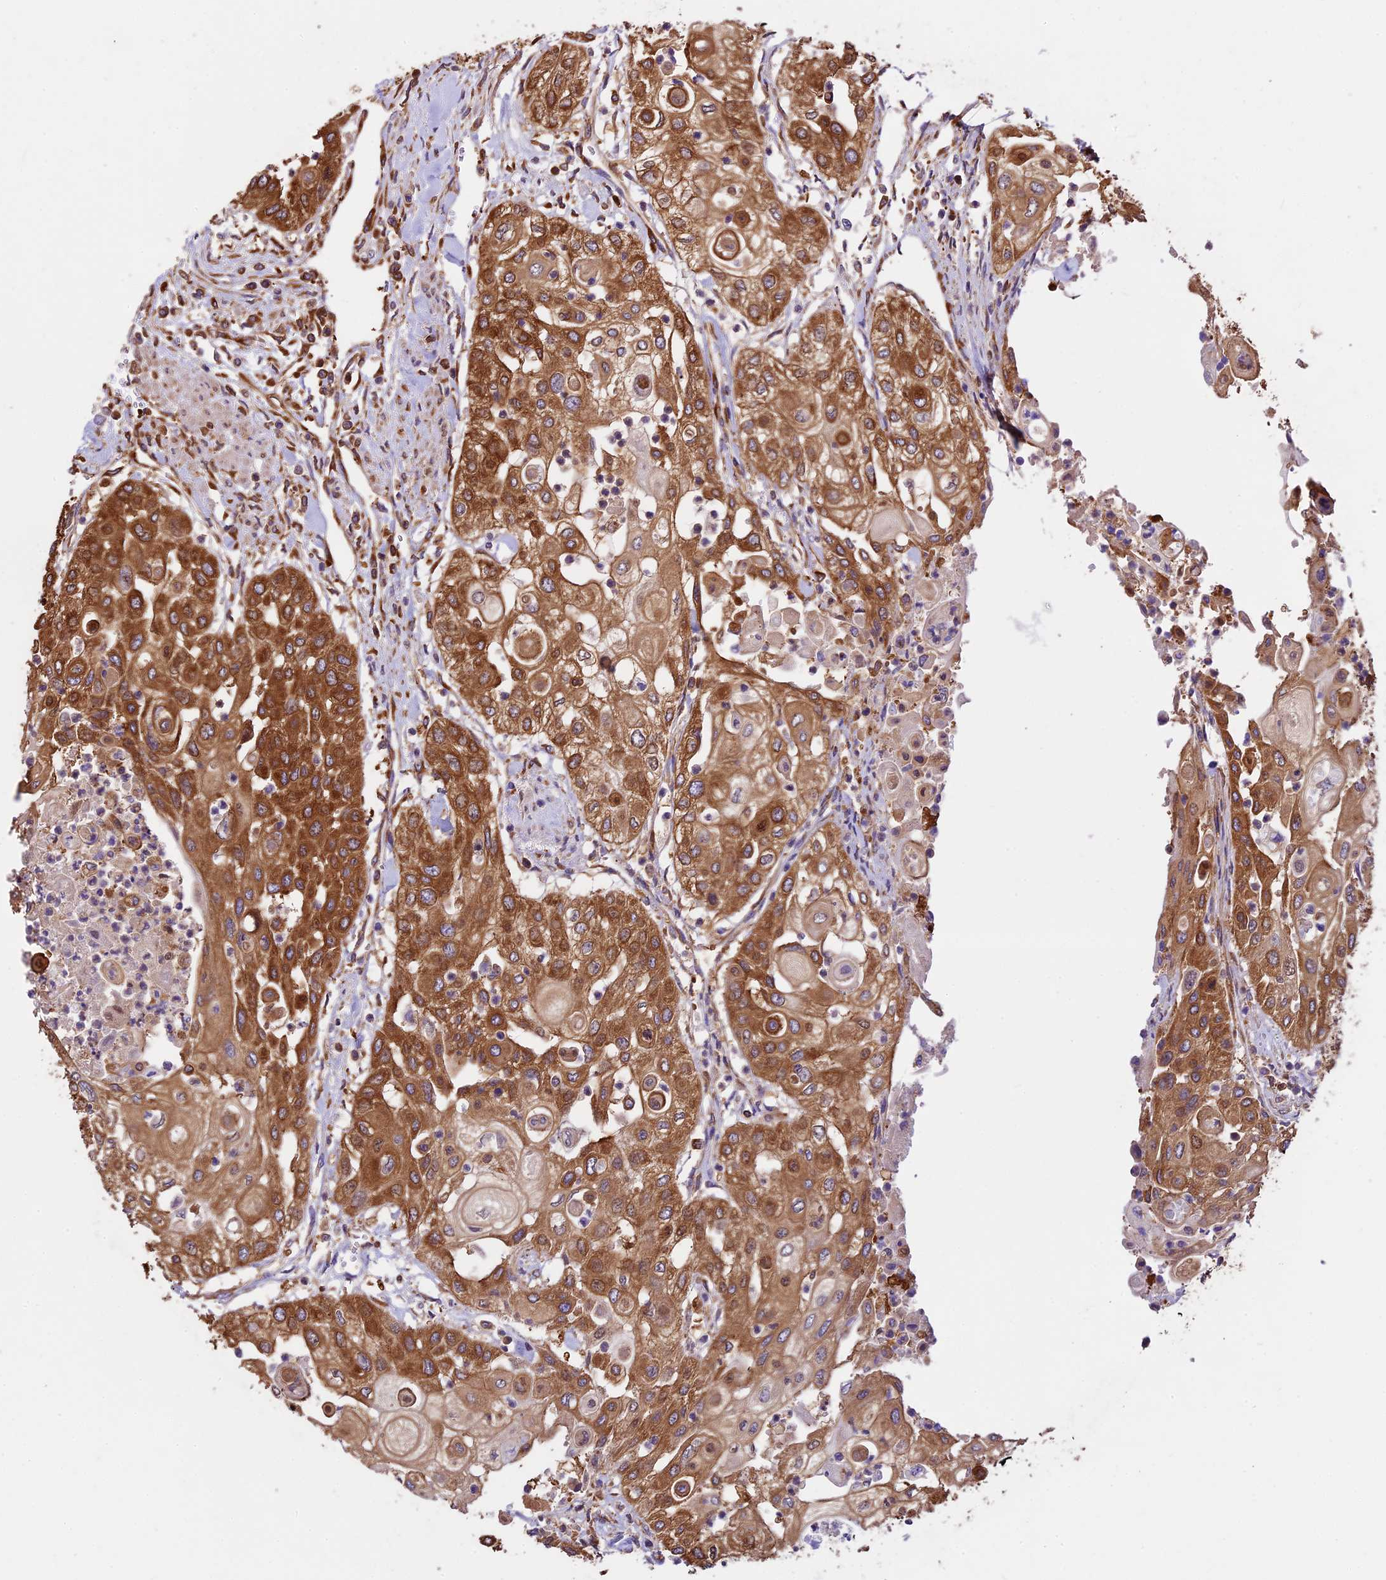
{"staining": {"intensity": "moderate", "quantity": ">75%", "location": "cytoplasmic/membranous"}, "tissue": "urothelial cancer", "cell_type": "Tumor cells", "image_type": "cancer", "snomed": [{"axis": "morphology", "description": "Urothelial carcinoma, High grade"}, {"axis": "topography", "description": "Urinary bladder"}], "caption": "Immunohistochemical staining of high-grade urothelial carcinoma demonstrates moderate cytoplasmic/membranous protein staining in approximately >75% of tumor cells.", "gene": "KARS1", "patient": {"sex": "female", "age": 79}}